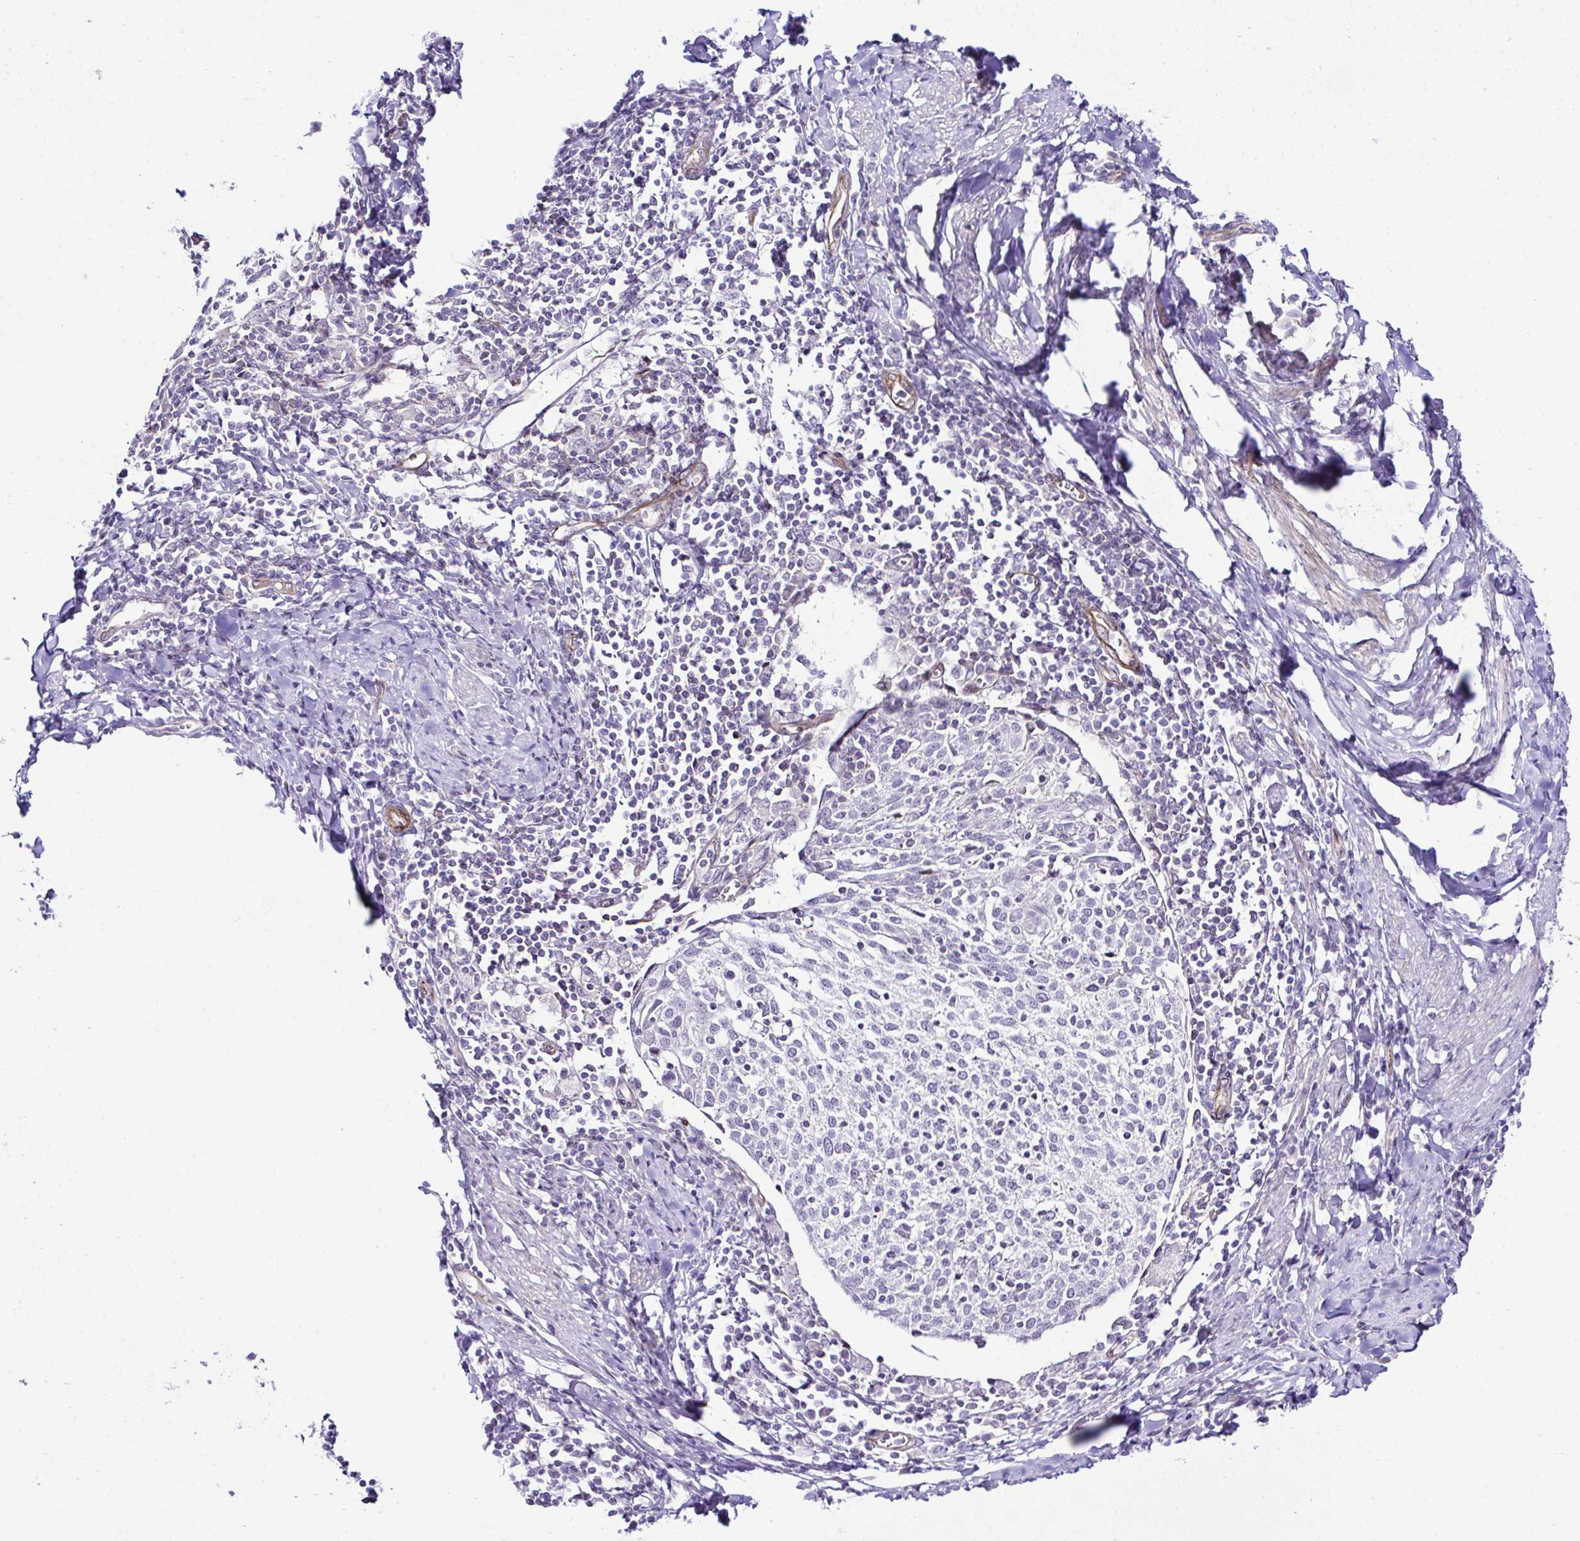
{"staining": {"intensity": "negative", "quantity": "none", "location": "none"}, "tissue": "cervical cancer", "cell_type": "Tumor cells", "image_type": "cancer", "snomed": [{"axis": "morphology", "description": "Squamous cell carcinoma, NOS"}, {"axis": "topography", "description": "Cervix"}], "caption": "This is an immunohistochemistry histopathology image of cervical squamous cell carcinoma. There is no positivity in tumor cells.", "gene": "FBXO34", "patient": {"sex": "female", "age": 52}}